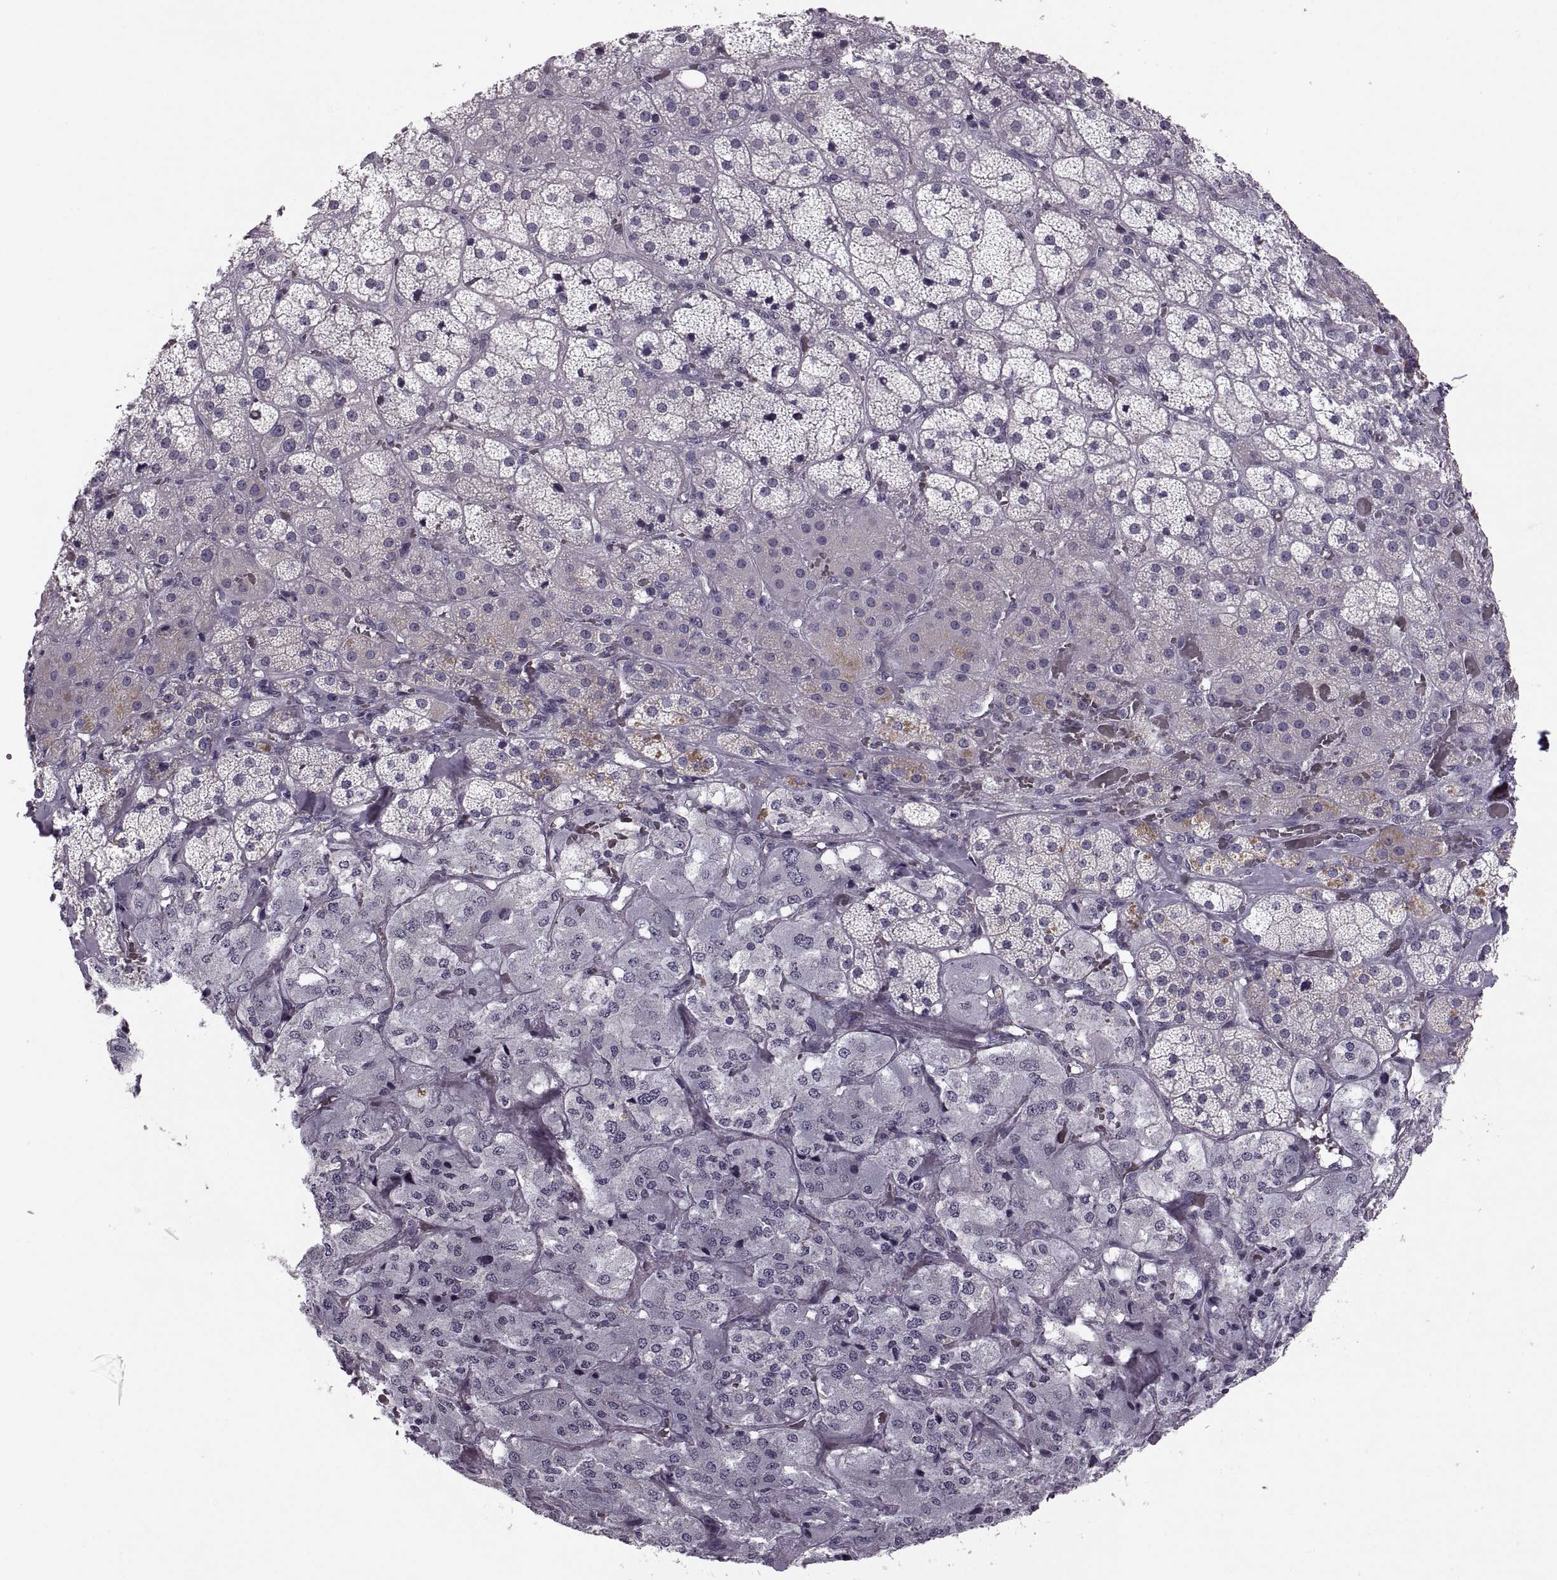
{"staining": {"intensity": "negative", "quantity": "none", "location": "none"}, "tissue": "adrenal gland", "cell_type": "Glandular cells", "image_type": "normal", "snomed": [{"axis": "morphology", "description": "Normal tissue, NOS"}, {"axis": "topography", "description": "Adrenal gland"}], "caption": "This is a histopathology image of immunohistochemistry (IHC) staining of normal adrenal gland, which shows no staining in glandular cells.", "gene": "CACNA1F", "patient": {"sex": "male", "age": 57}}